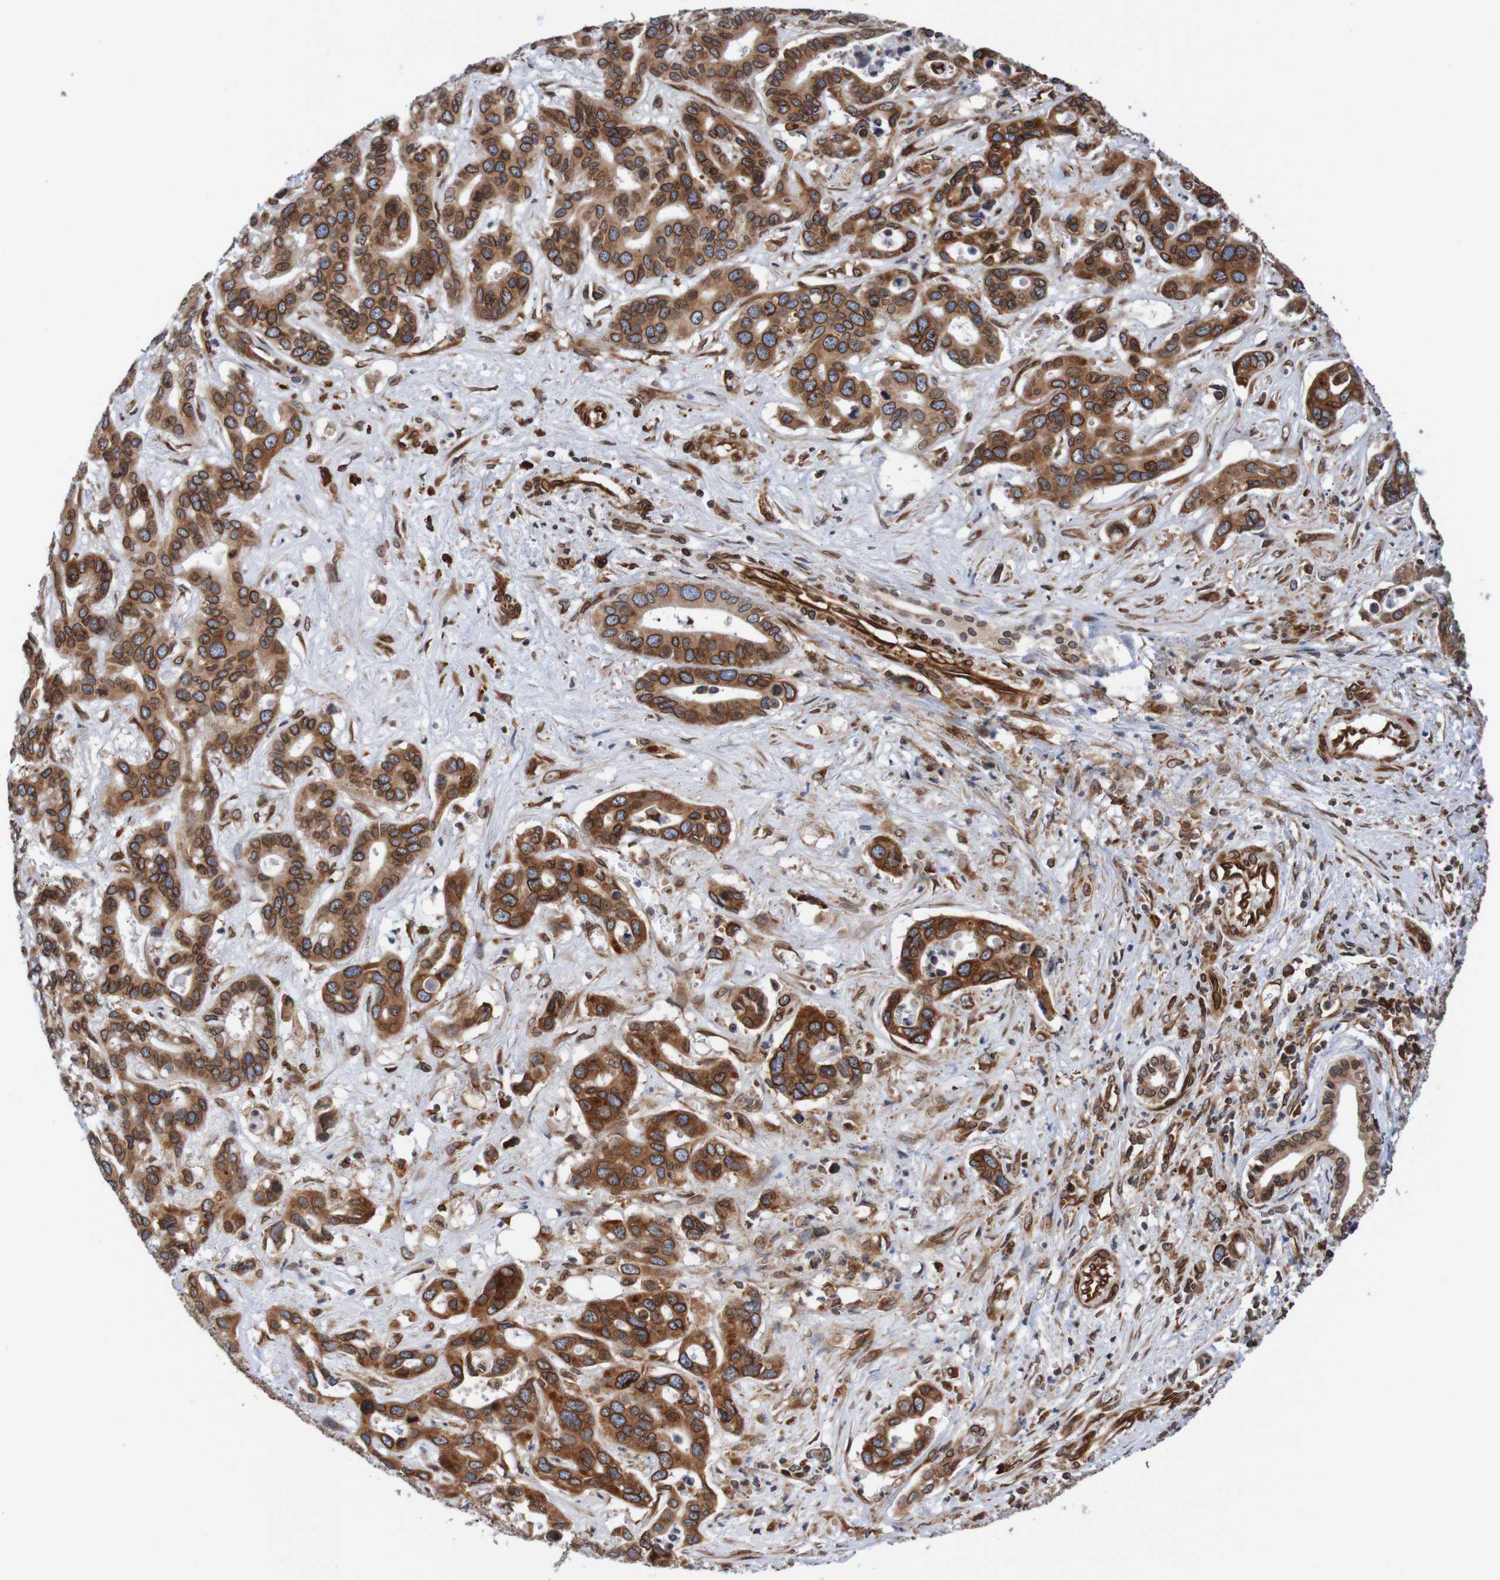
{"staining": {"intensity": "strong", "quantity": ">75%", "location": "cytoplasmic/membranous,nuclear"}, "tissue": "liver cancer", "cell_type": "Tumor cells", "image_type": "cancer", "snomed": [{"axis": "morphology", "description": "Cholangiocarcinoma"}, {"axis": "topography", "description": "Liver"}], "caption": "Protein staining displays strong cytoplasmic/membranous and nuclear positivity in approximately >75% of tumor cells in liver cancer (cholangiocarcinoma).", "gene": "TMEM109", "patient": {"sex": "female", "age": 65}}